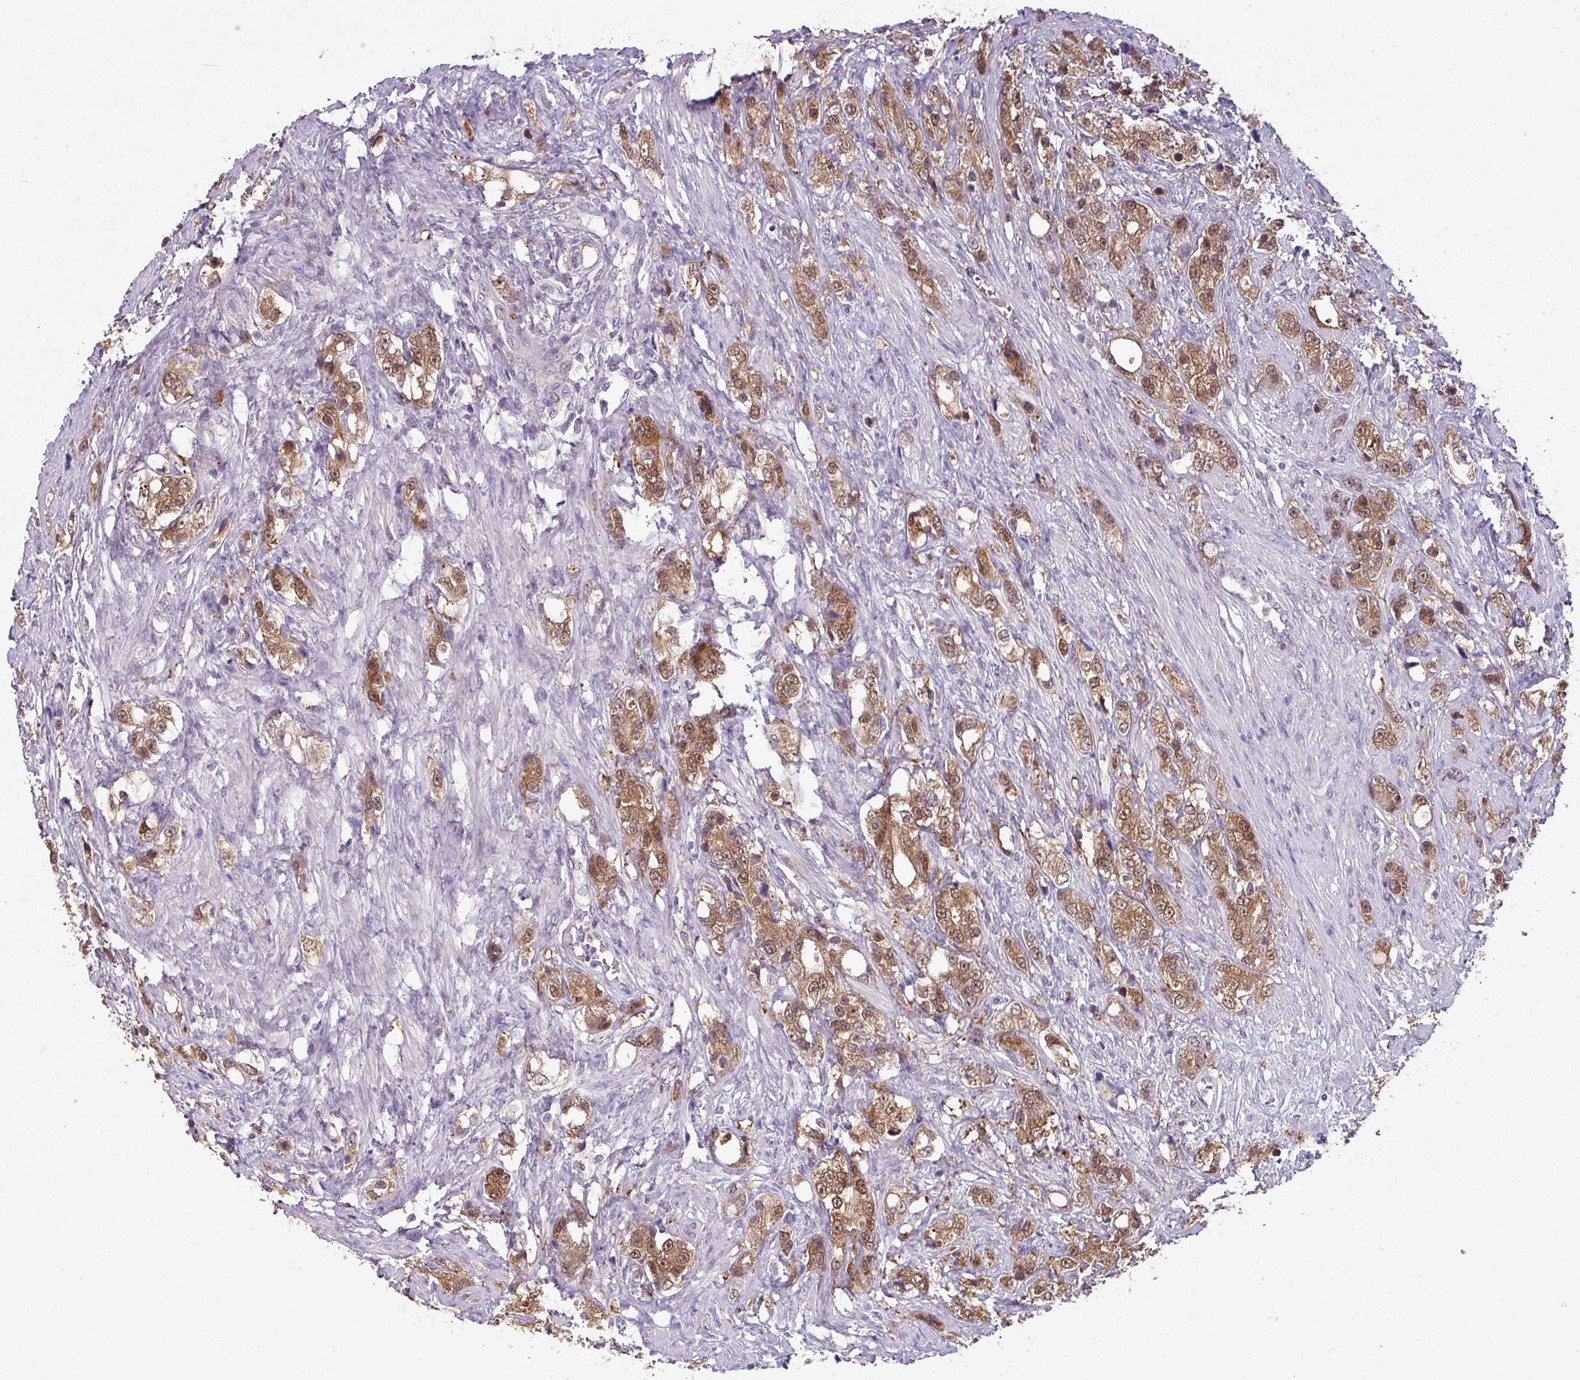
{"staining": {"intensity": "moderate", "quantity": ">75%", "location": "cytoplasmic/membranous,nuclear"}, "tissue": "prostate cancer", "cell_type": "Tumor cells", "image_type": "cancer", "snomed": [{"axis": "morphology", "description": "Adenocarcinoma, High grade"}, {"axis": "topography", "description": "Prostate"}], "caption": "This photomicrograph exhibits immunohistochemistry staining of high-grade adenocarcinoma (prostate), with medium moderate cytoplasmic/membranous and nuclear positivity in approximately >75% of tumor cells.", "gene": "TTLL12", "patient": {"sex": "male", "age": 63}}